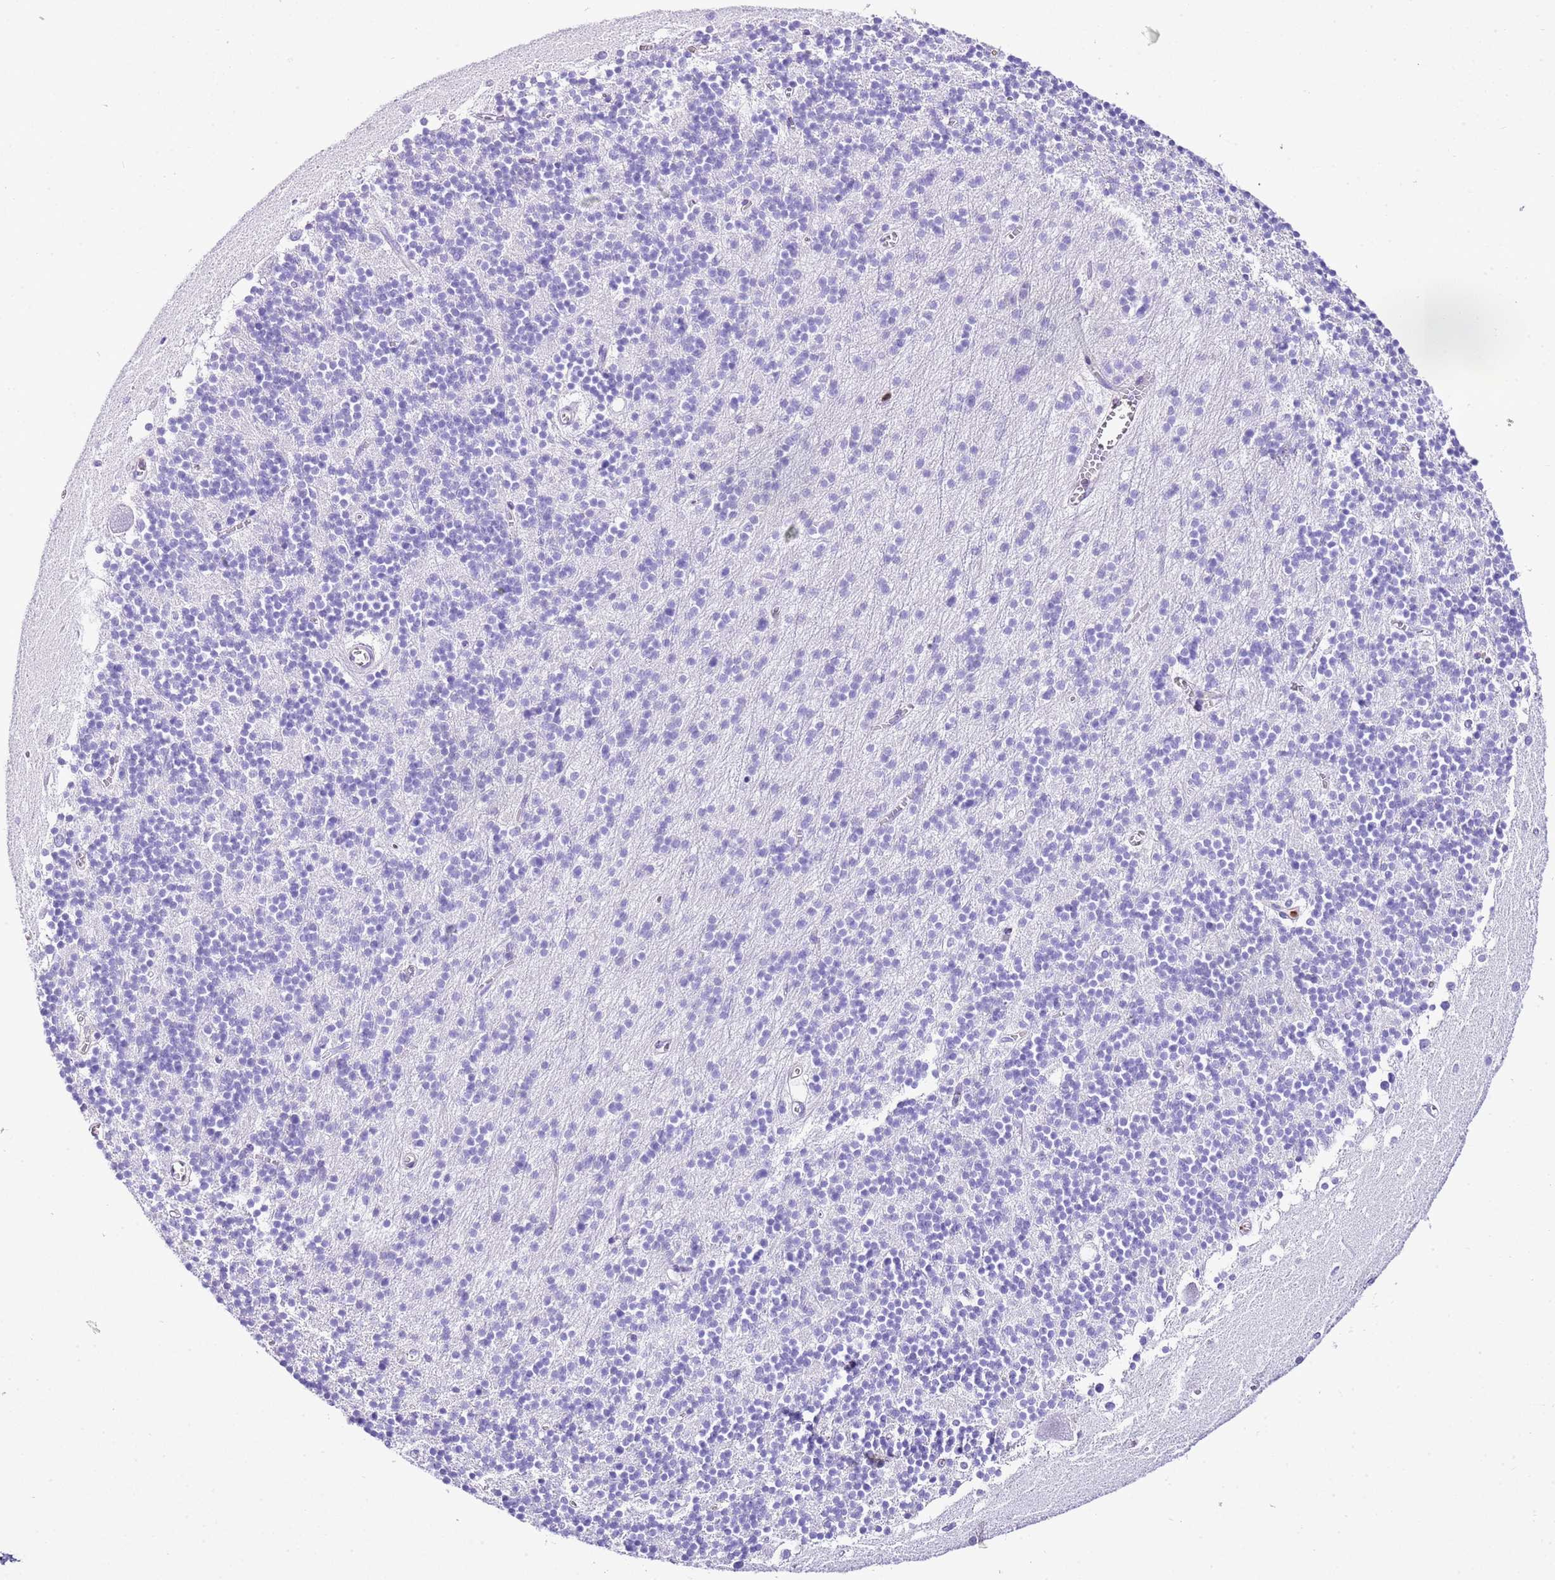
{"staining": {"intensity": "negative", "quantity": "none", "location": "none"}, "tissue": "cerebellum", "cell_type": "Cells in granular layer", "image_type": "normal", "snomed": [{"axis": "morphology", "description": "Normal tissue, NOS"}, {"axis": "topography", "description": "Cerebellum"}], "caption": "A high-resolution image shows IHC staining of unremarkable cerebellum, which demonstrates no significant expression in cells in granular layer.", "gene": "CNN2", "patient": {"sex": "male", "age": 54}}